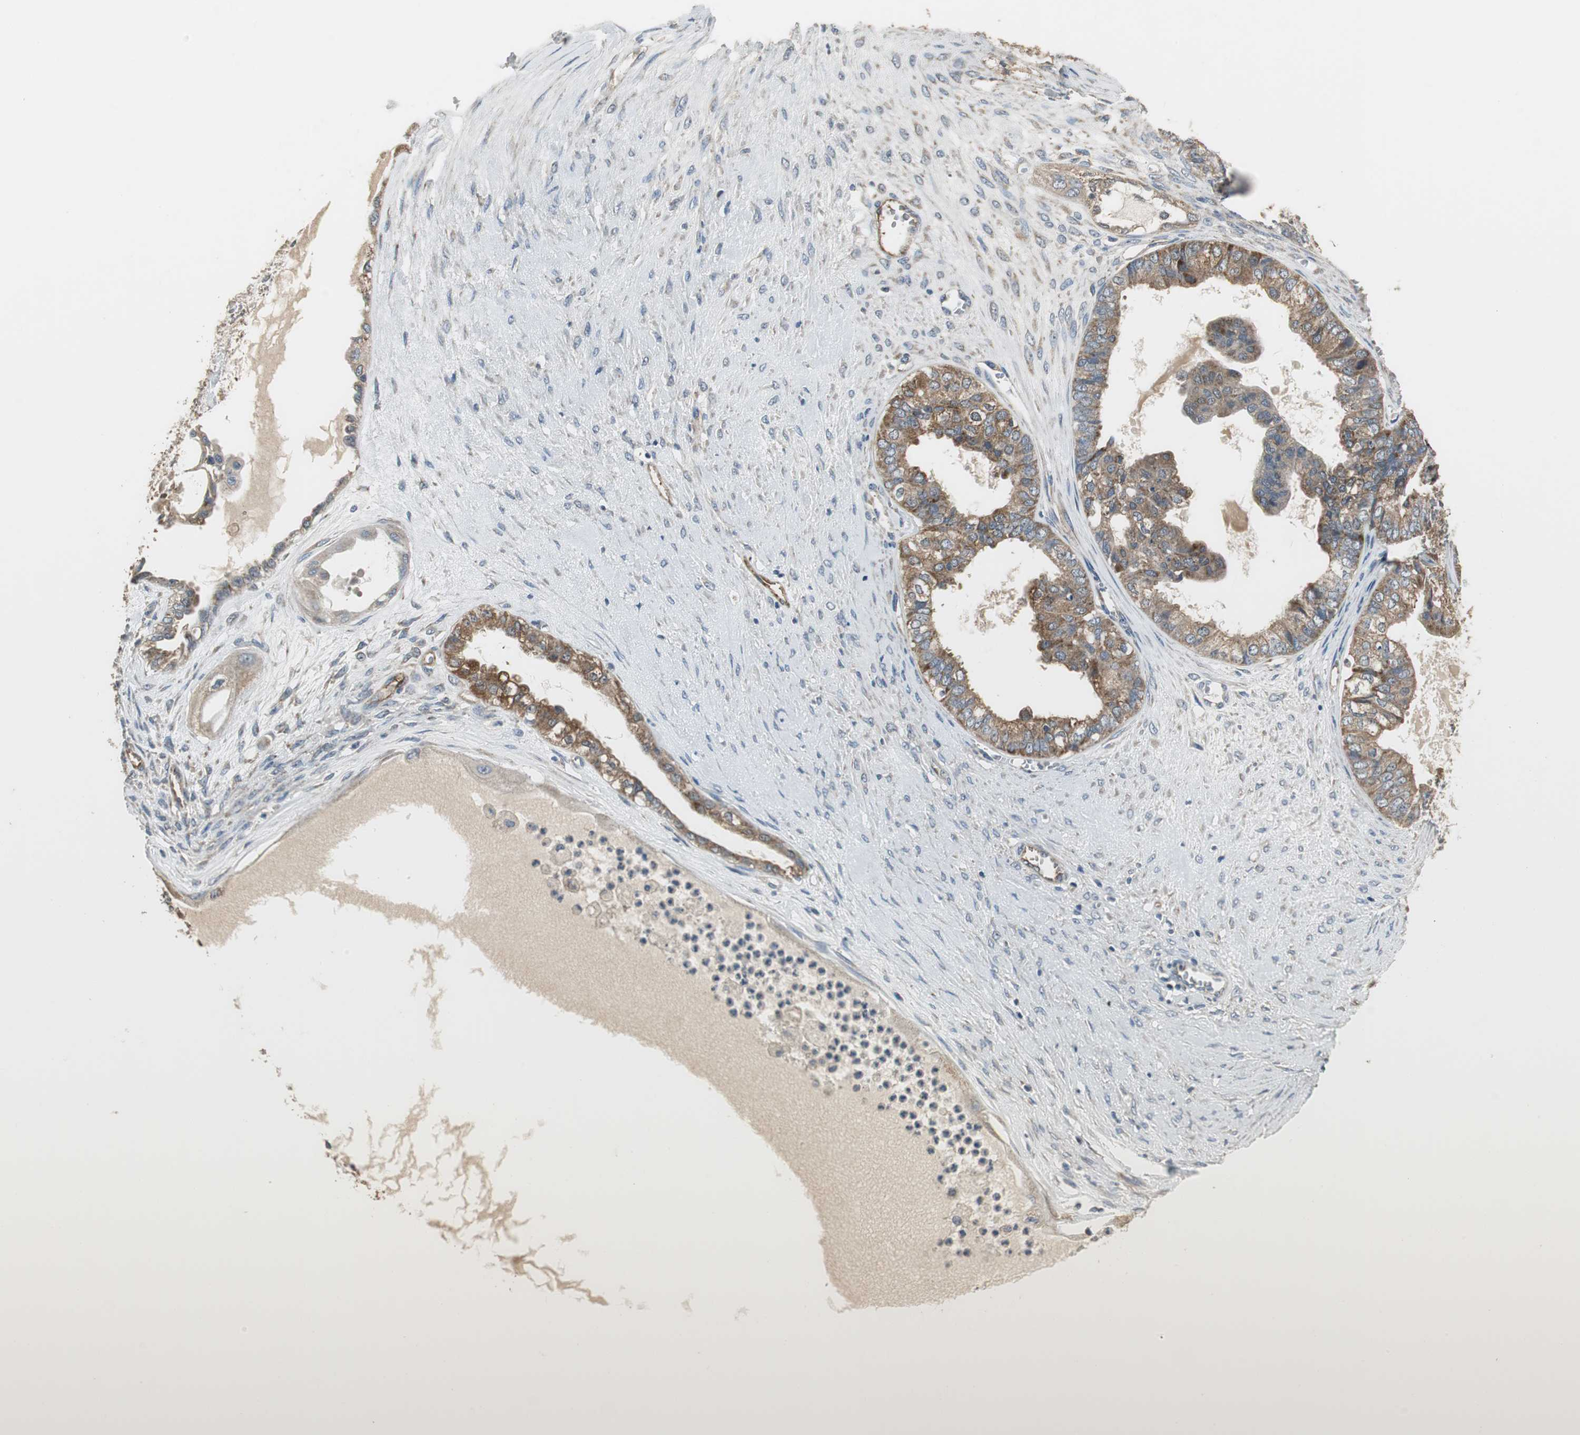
{"staining": {"intensity": "moderate", "quantity": ">75%", "location": "cytoplasmic/membranous"}, "tissue": "ovarian cancer", "cell_type": "Tumor cells", "image_type": "cancer", "snomed": [{"axis": "morphology", "description": "Carcinoma, NOS"}, {"axis": "morphology", "description": "Carcinoma, endometroid"}, {"axis": "topography", "description": "Ovary"}], "caption": "An IHC image of tumor tissue is shown. Protein staining in brown shows moderate cytoplasmic/membranous positivity in ovarian cancer (carcinoma) within tumor cells.", "gene": "MSTO1", "patient": {"sex": "female", "age": 50}}